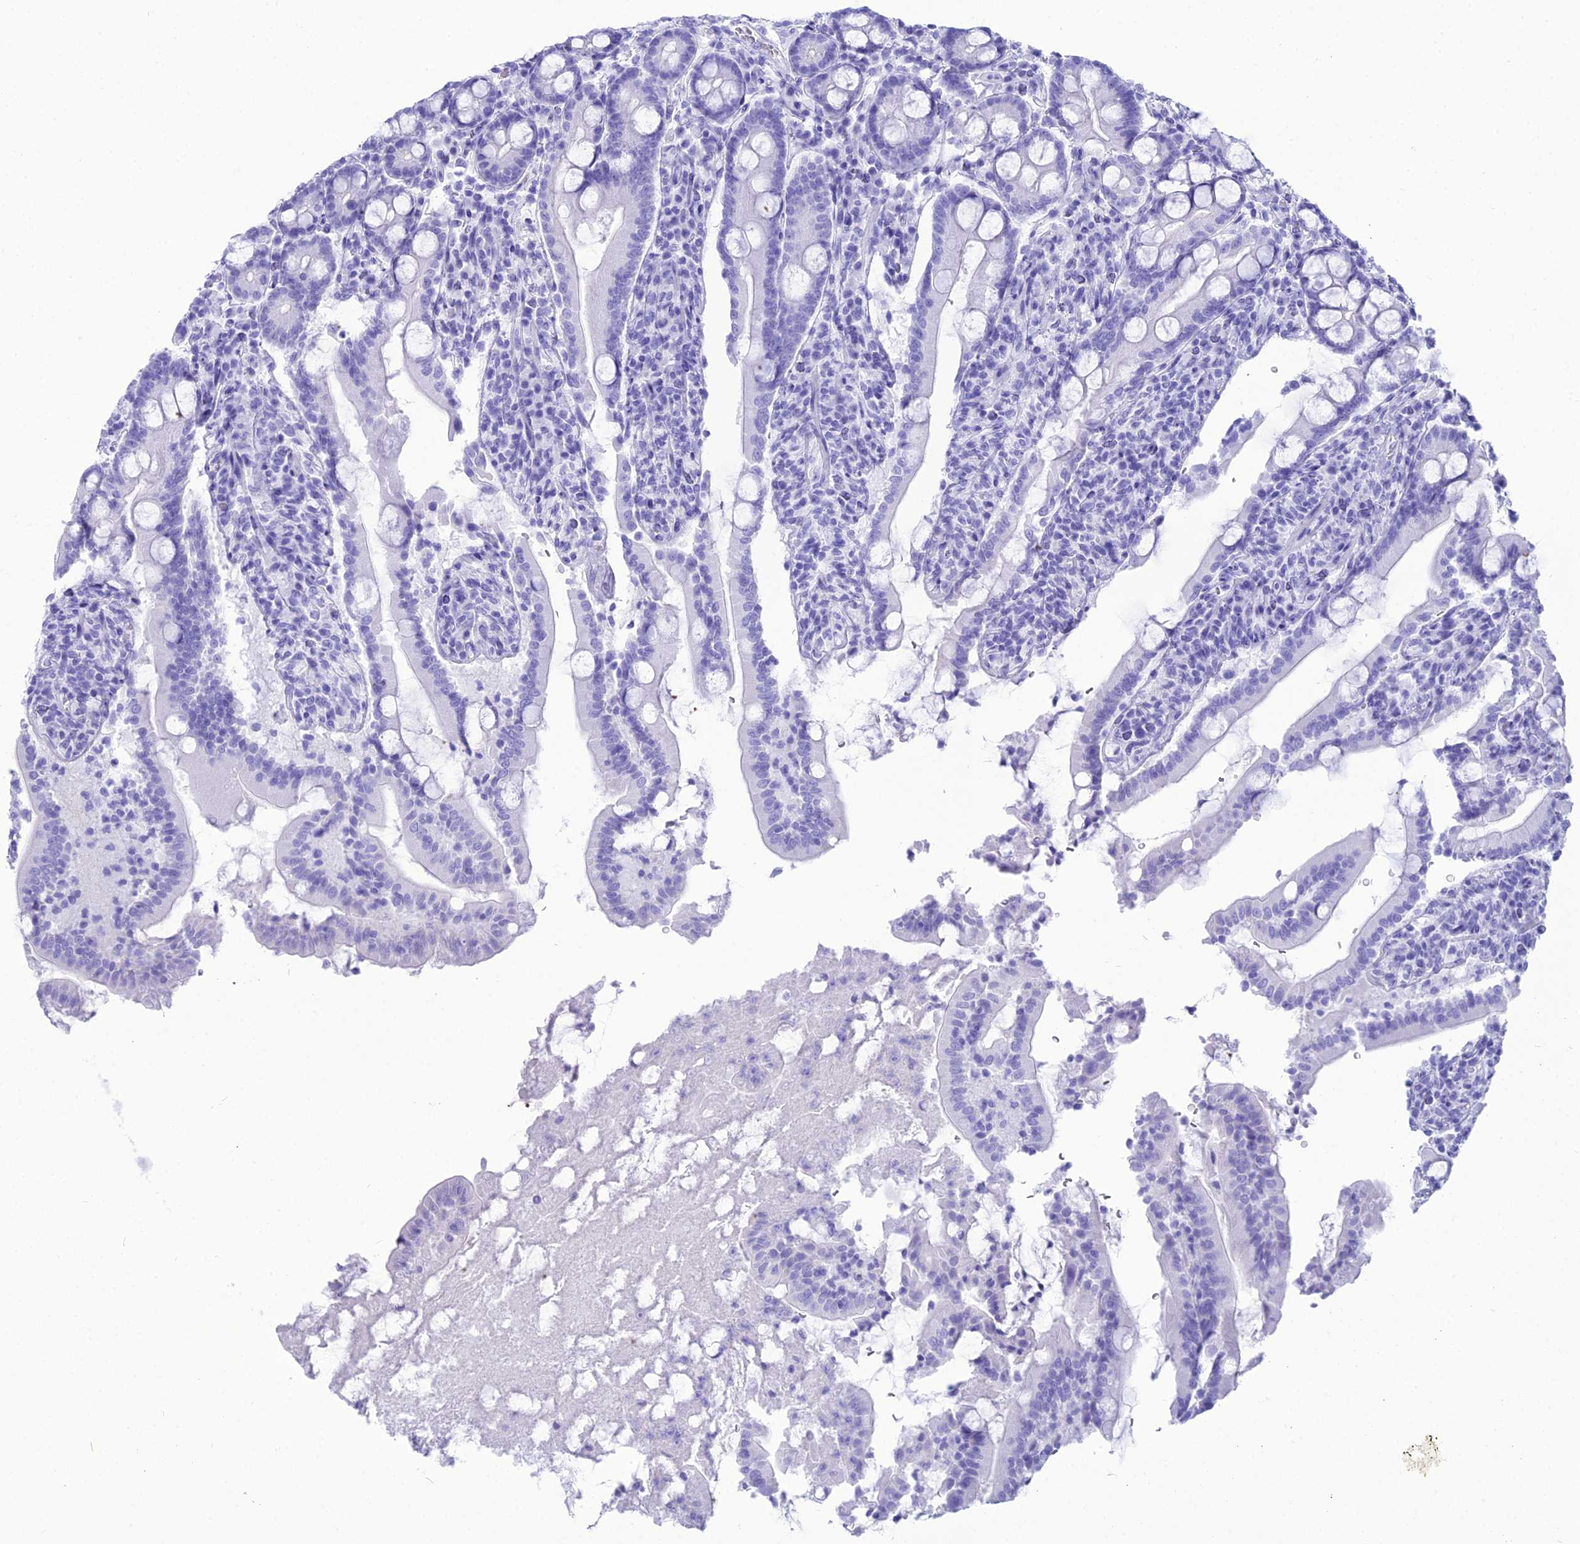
{"staining": {"intensity": "negative", "quantity": "none", "location": "none"}, "tissue": "duodenum", "cell_type": "Glandular cells", "image_type": "normal", "snomed": [{"axis": "morphology", "description": "Normal tissue, NOS"}, {"axis": "topography", "description": "Duodenum"}], "caption": "Immunohistochemistry (IHC) histopathology image of unremarkable duodenum: duodenum stained with DAB (3,3'-diaminobenzidine) shows no significant protein staining in glandular cells. (DAB immunohistochemistry (IHC) with hematoxylin counter stain).", "gene": "PNMA5", "patient": {"sex": "male", "age": 35}}